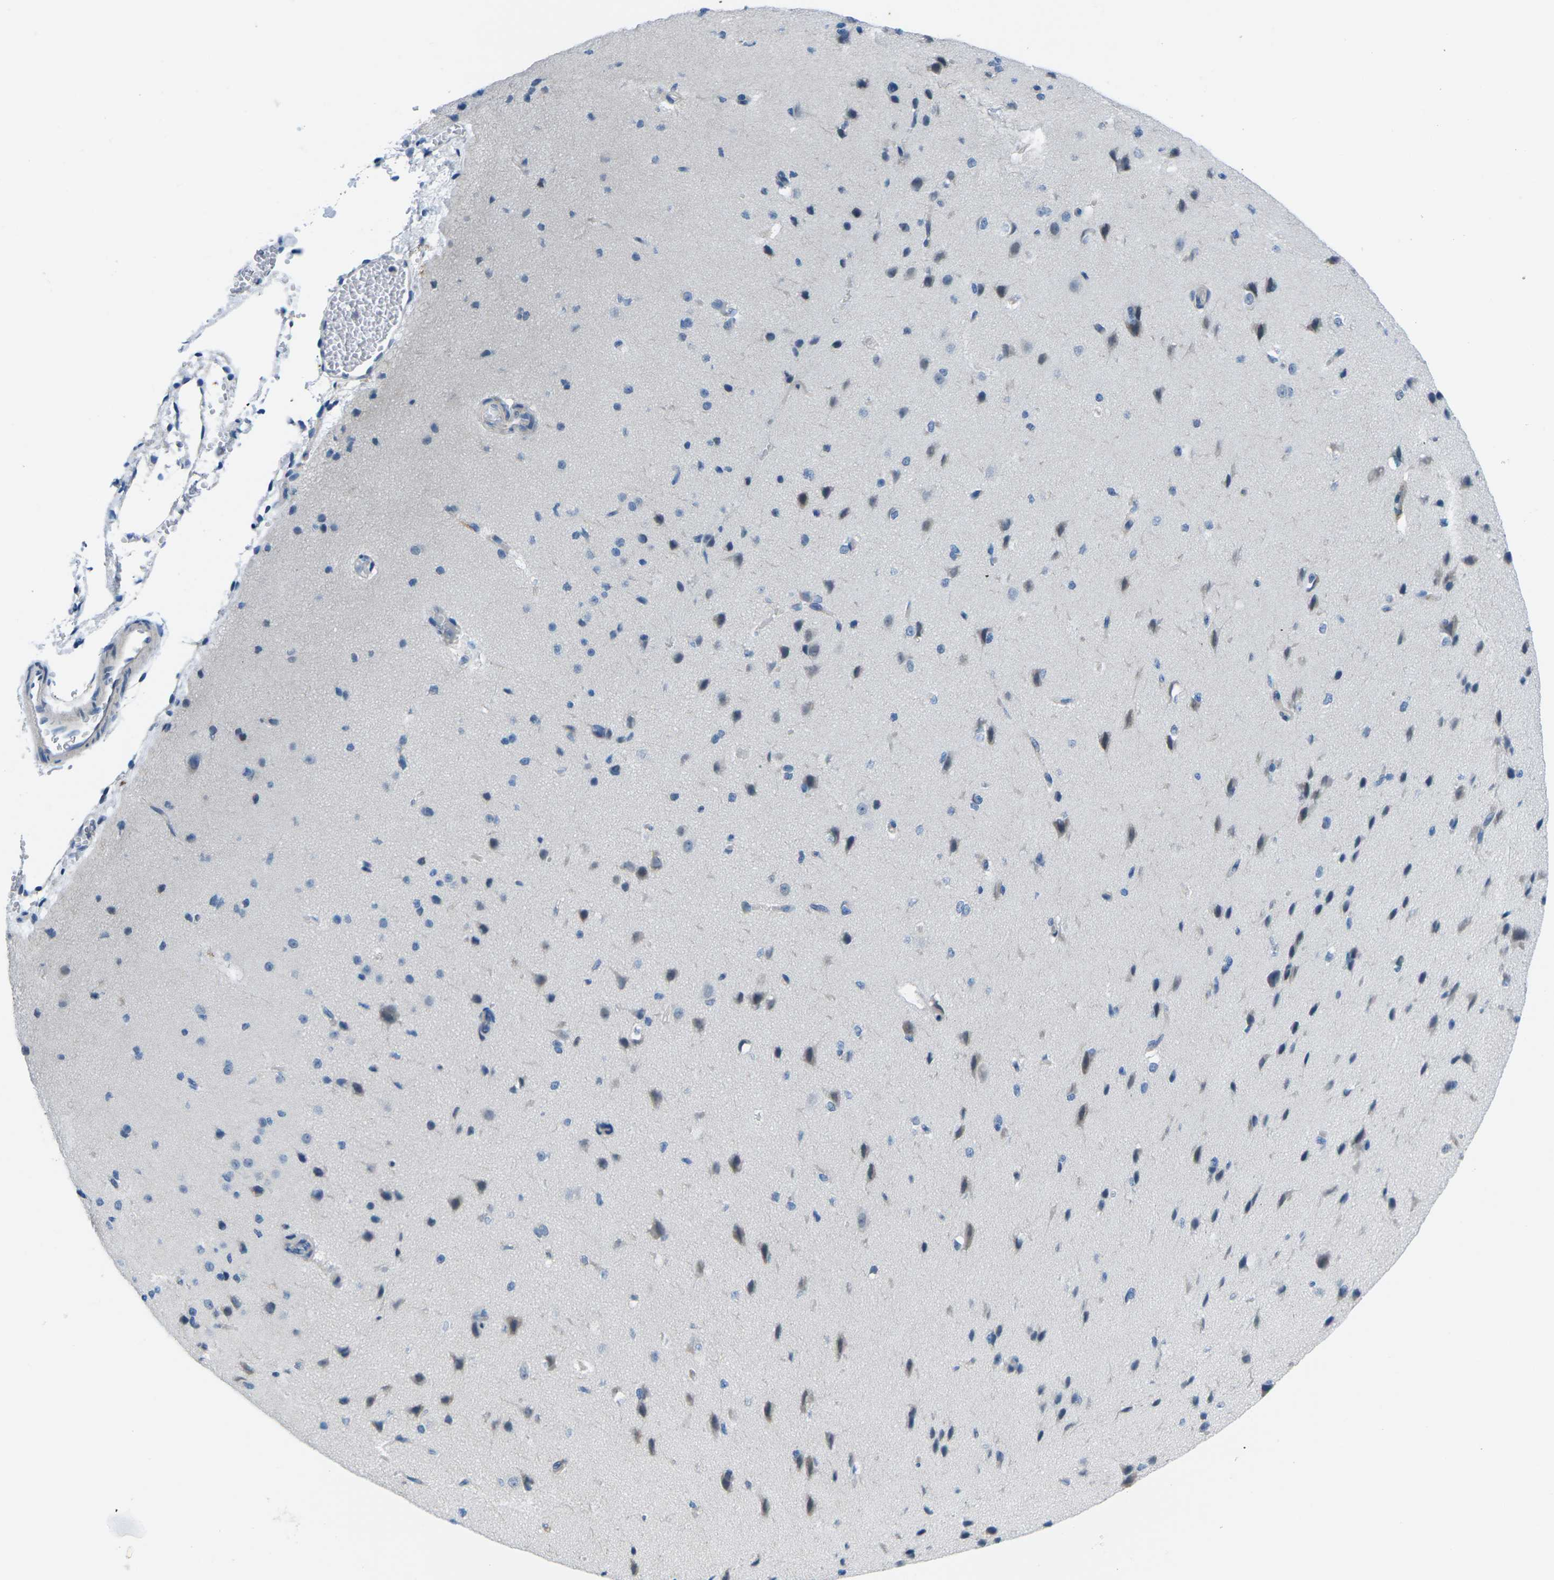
{"staining": {"intensity": "negative", "quantity": "none", "location": "none"}, "tissue": "cerebral cortex", "cell_type": "Endothelial cells", "image_type": "normal", "snomed": [{"axis": "morphology", "description": "Normal tissue, NOS"}, {"axis": "morphology", "description": "Developmental malformation"}, {"axis": "topography", "description": "Cerebral cortex"}], "caption": "The image shows no staining of endothelial cells in benign cerebral cortex.", "gene": "PTPN1", "patient": {"sex": "female", "age": 30}}